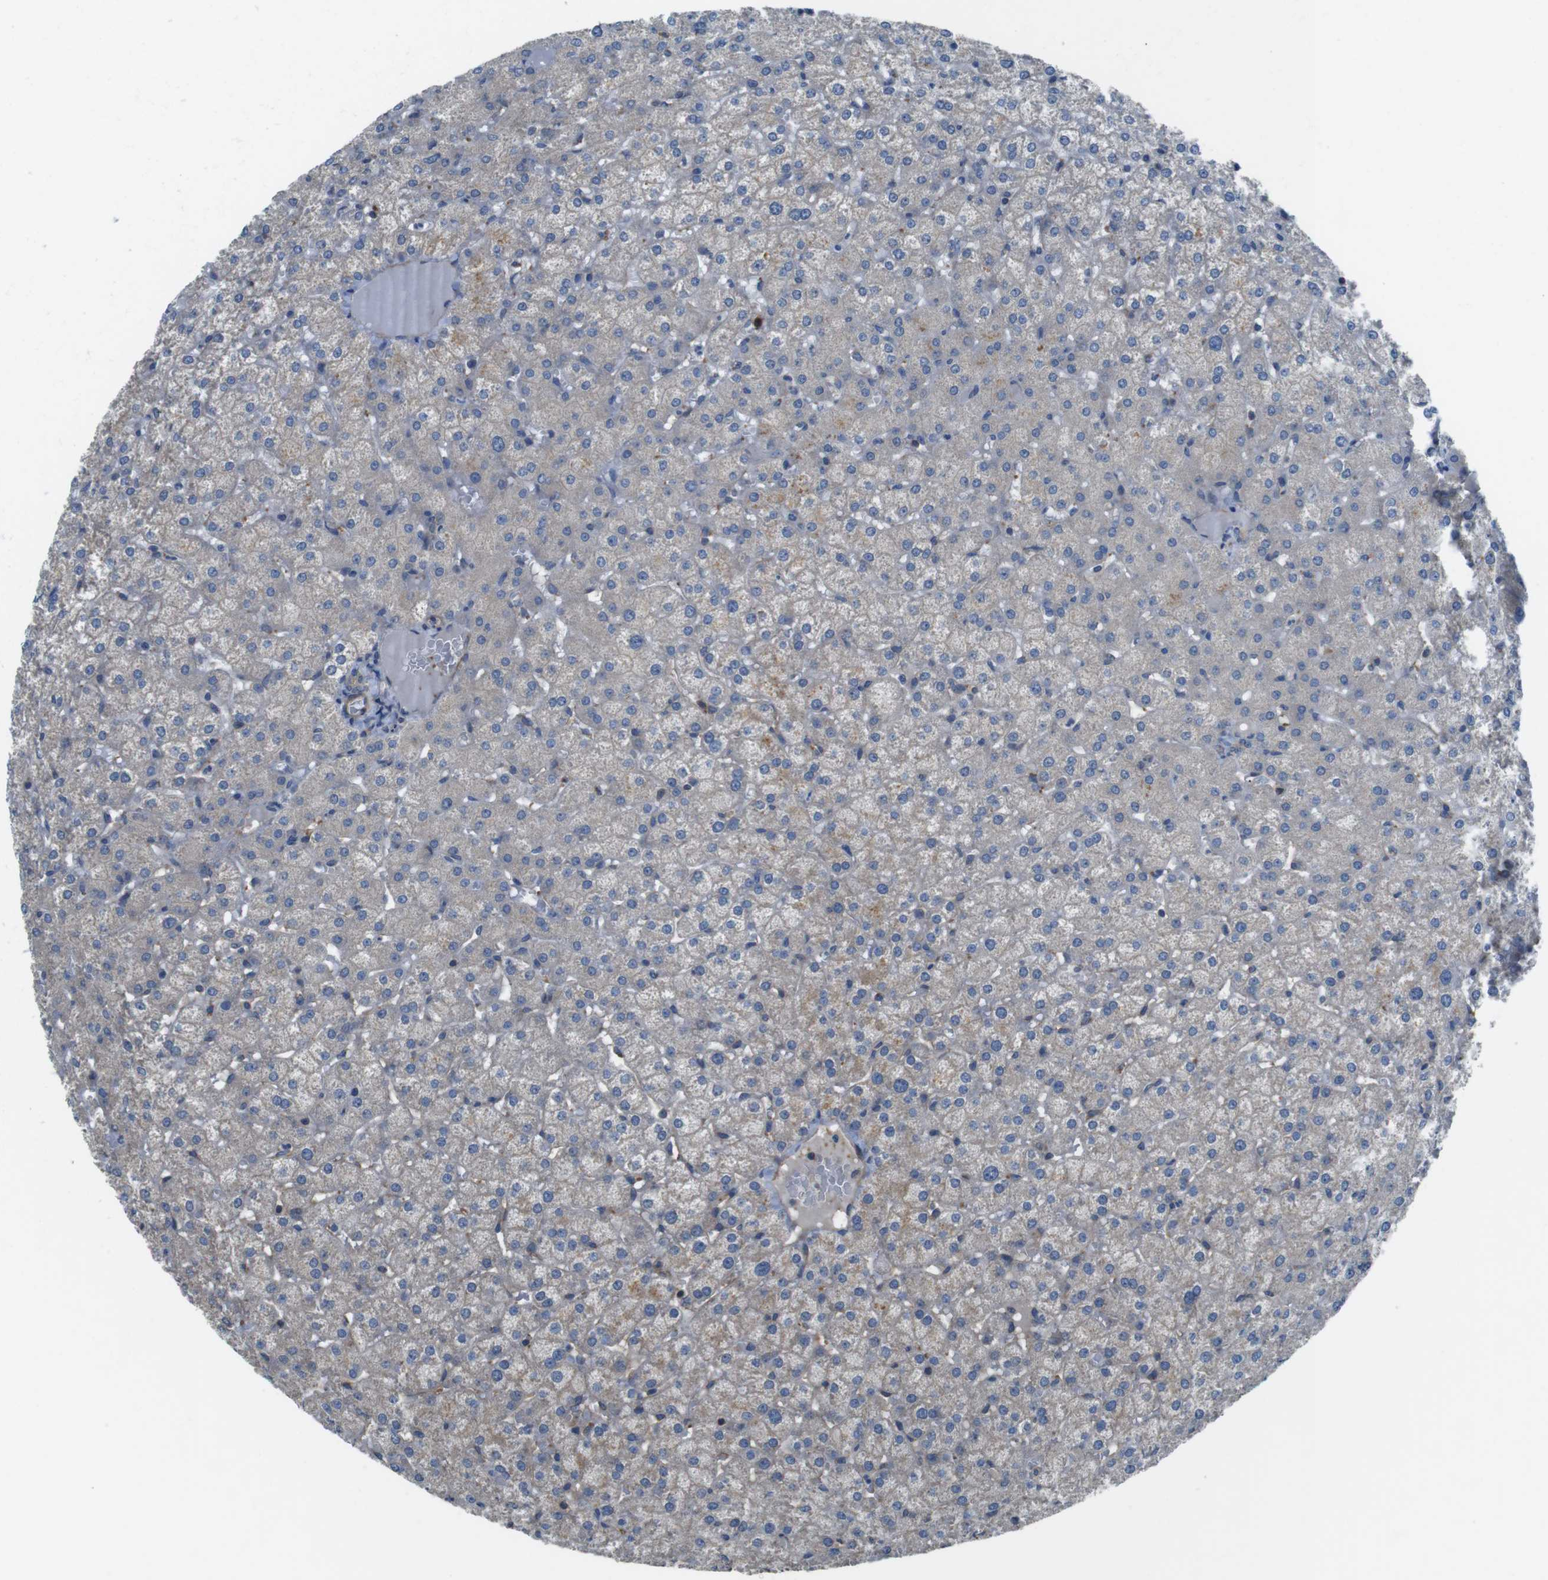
{"staining": {"intensity": "weak", "quantity": ">75%", "location": "cytoplasmic/membranous"}, "tissue": "liver", "cell_type": "Cholangiocytes", "image_type": "normal", "snomed": [{"axis": "morphology", "description": "Normal tissue, NOS"}, {"axis": "topography", "description": "Liver"}], "caption": "Protein analysis of benign liver shows weak cytoplasmic/membranous positivity in about >75% of cholangiocytes.", "gene": "FUT2", "patient": {"sex": "female", "age": 32}}